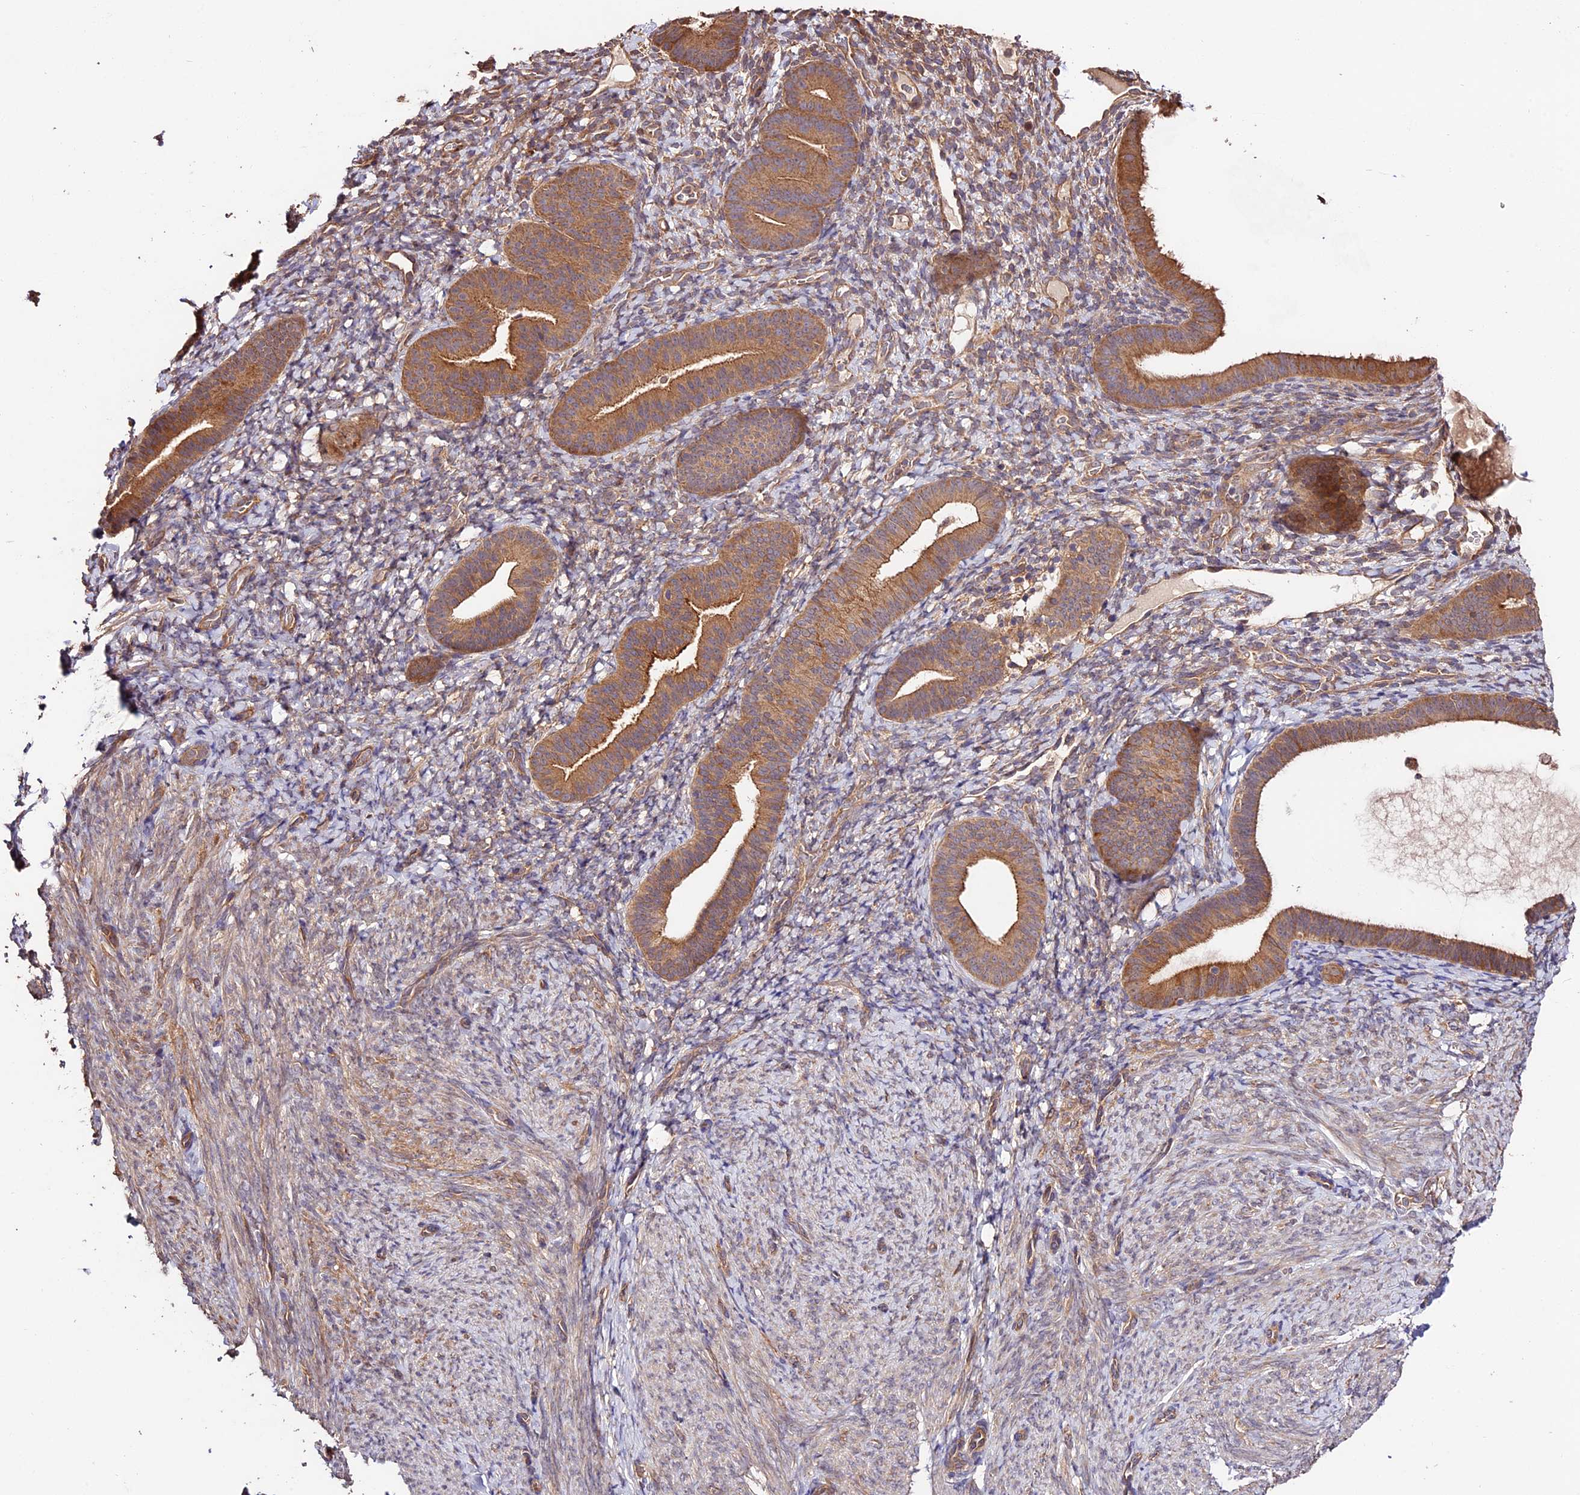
{"staining": {"intensity": "weak", "quantity": "25%-75%", "location": "cytoplasmic/membranous"}, "tissue": "endometrium", "cell_type": "Cells in endometrial stroma", "image_type": "normal", "snomed": [{"axis": "morphology", "description": "Normal tissue, NOS"}, {"axis": "topography", "description": "Endometrium"}], "caption": "Immunohistochemical staining of unremarkable human endometrium reveals weak cytoplasmic/membranous protein positivity in approximately 25%-75% of cells in endometrial stroma. (DAB IHC with brightfield microscopy, high magnification).", "gene": "CES3", "patient": {"sex": "female", "age": 65}}